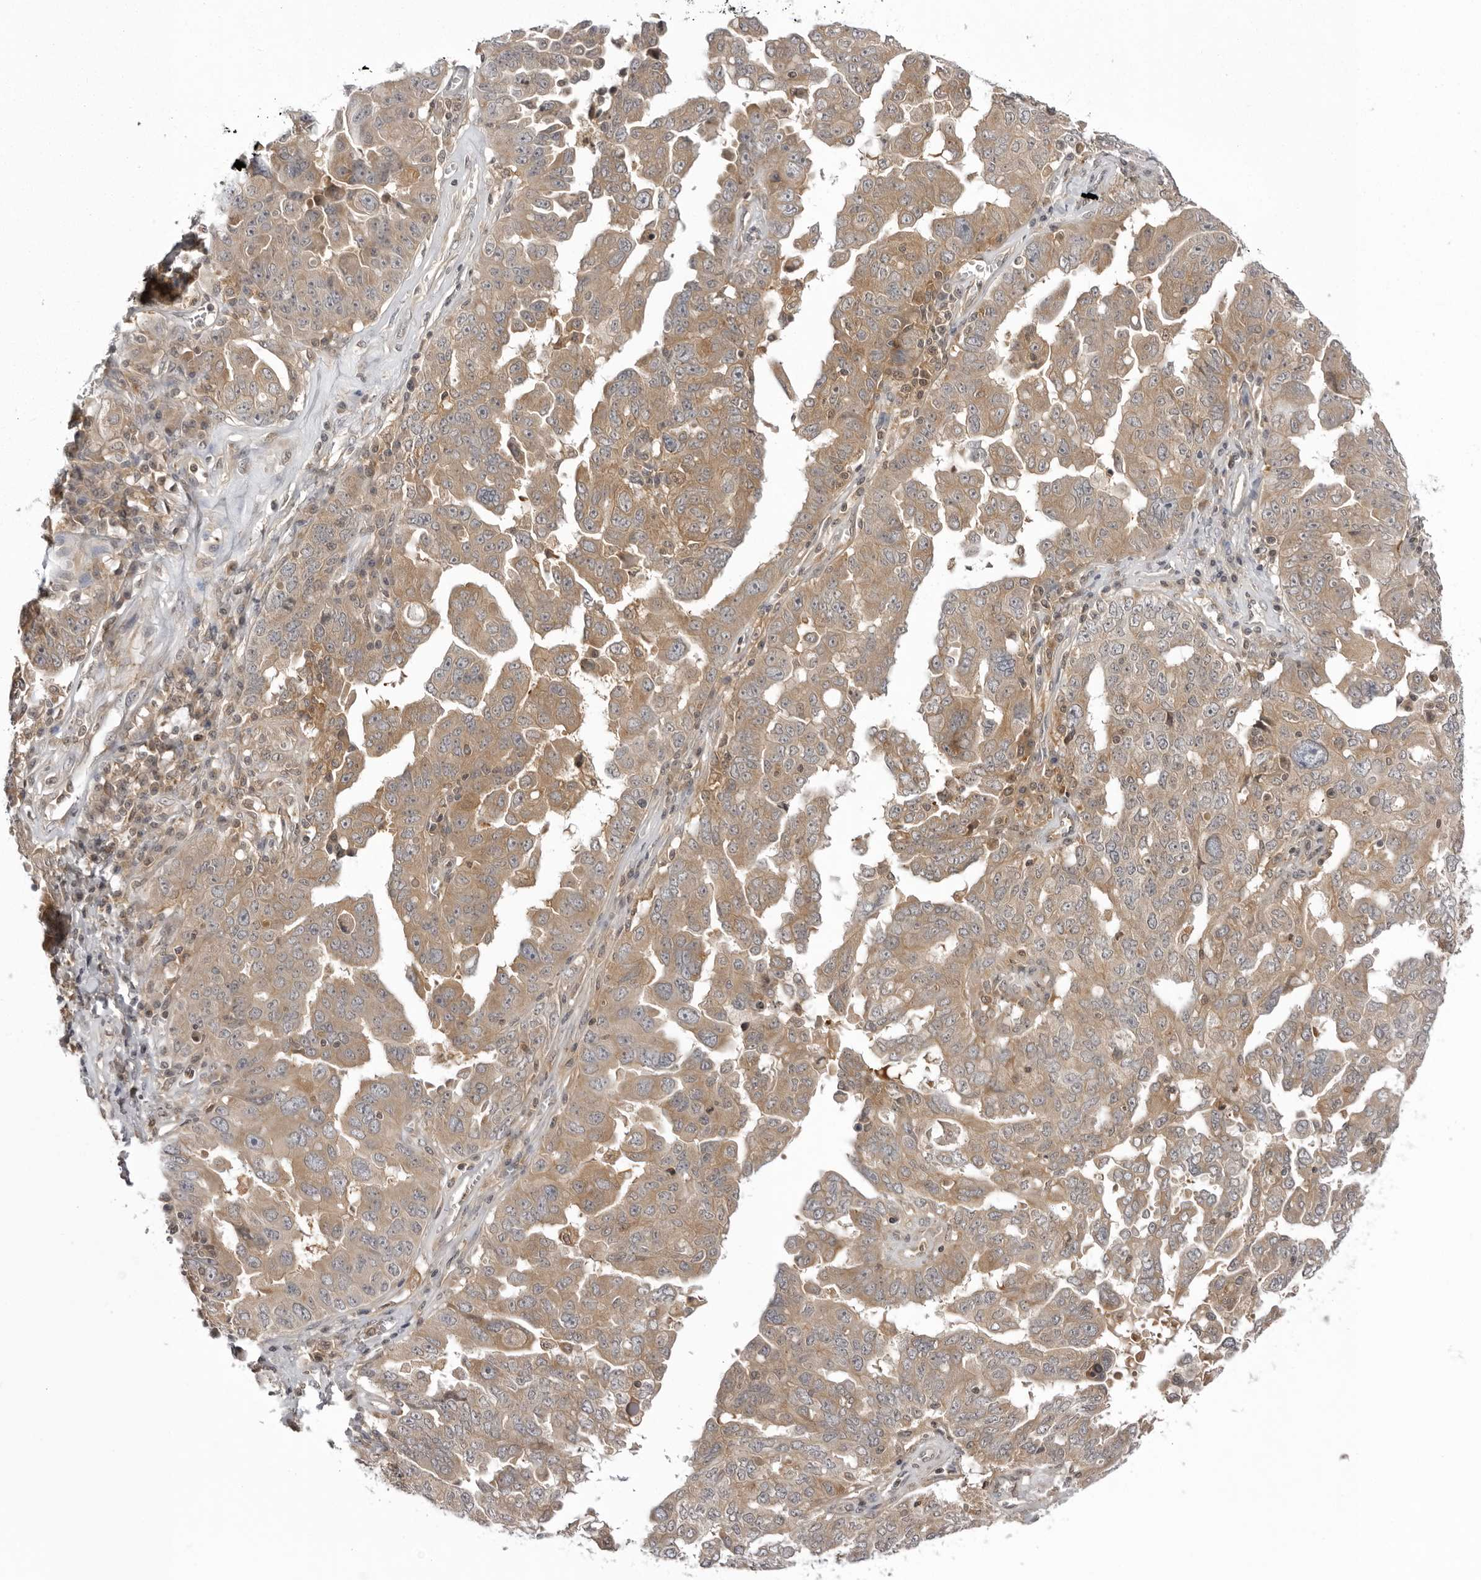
{"staining": {"intensity": "moderate", "quantity": ">75%", "location": "cytoplasmic/membranous"}, "tissue": "ovarian cancer", "cell_type": "Tumor cells", "image_type": "cancer", "snomed": [{"axis": "morphology", "description": "Carcinoma, endometroid"}, {"axis": "topography", "description": "Ovary"}], "caption": "The micrograph exhibits a brown stain indicating the presence of a protein in the cytoplasmic/membranous of tumor cells in ovarian cancer. Immunohistochemistry stains the protein of interest in brown and the nuclei are stained blue.", "gene": "USP43", "patient": {"sex": "female", "age": 62}}